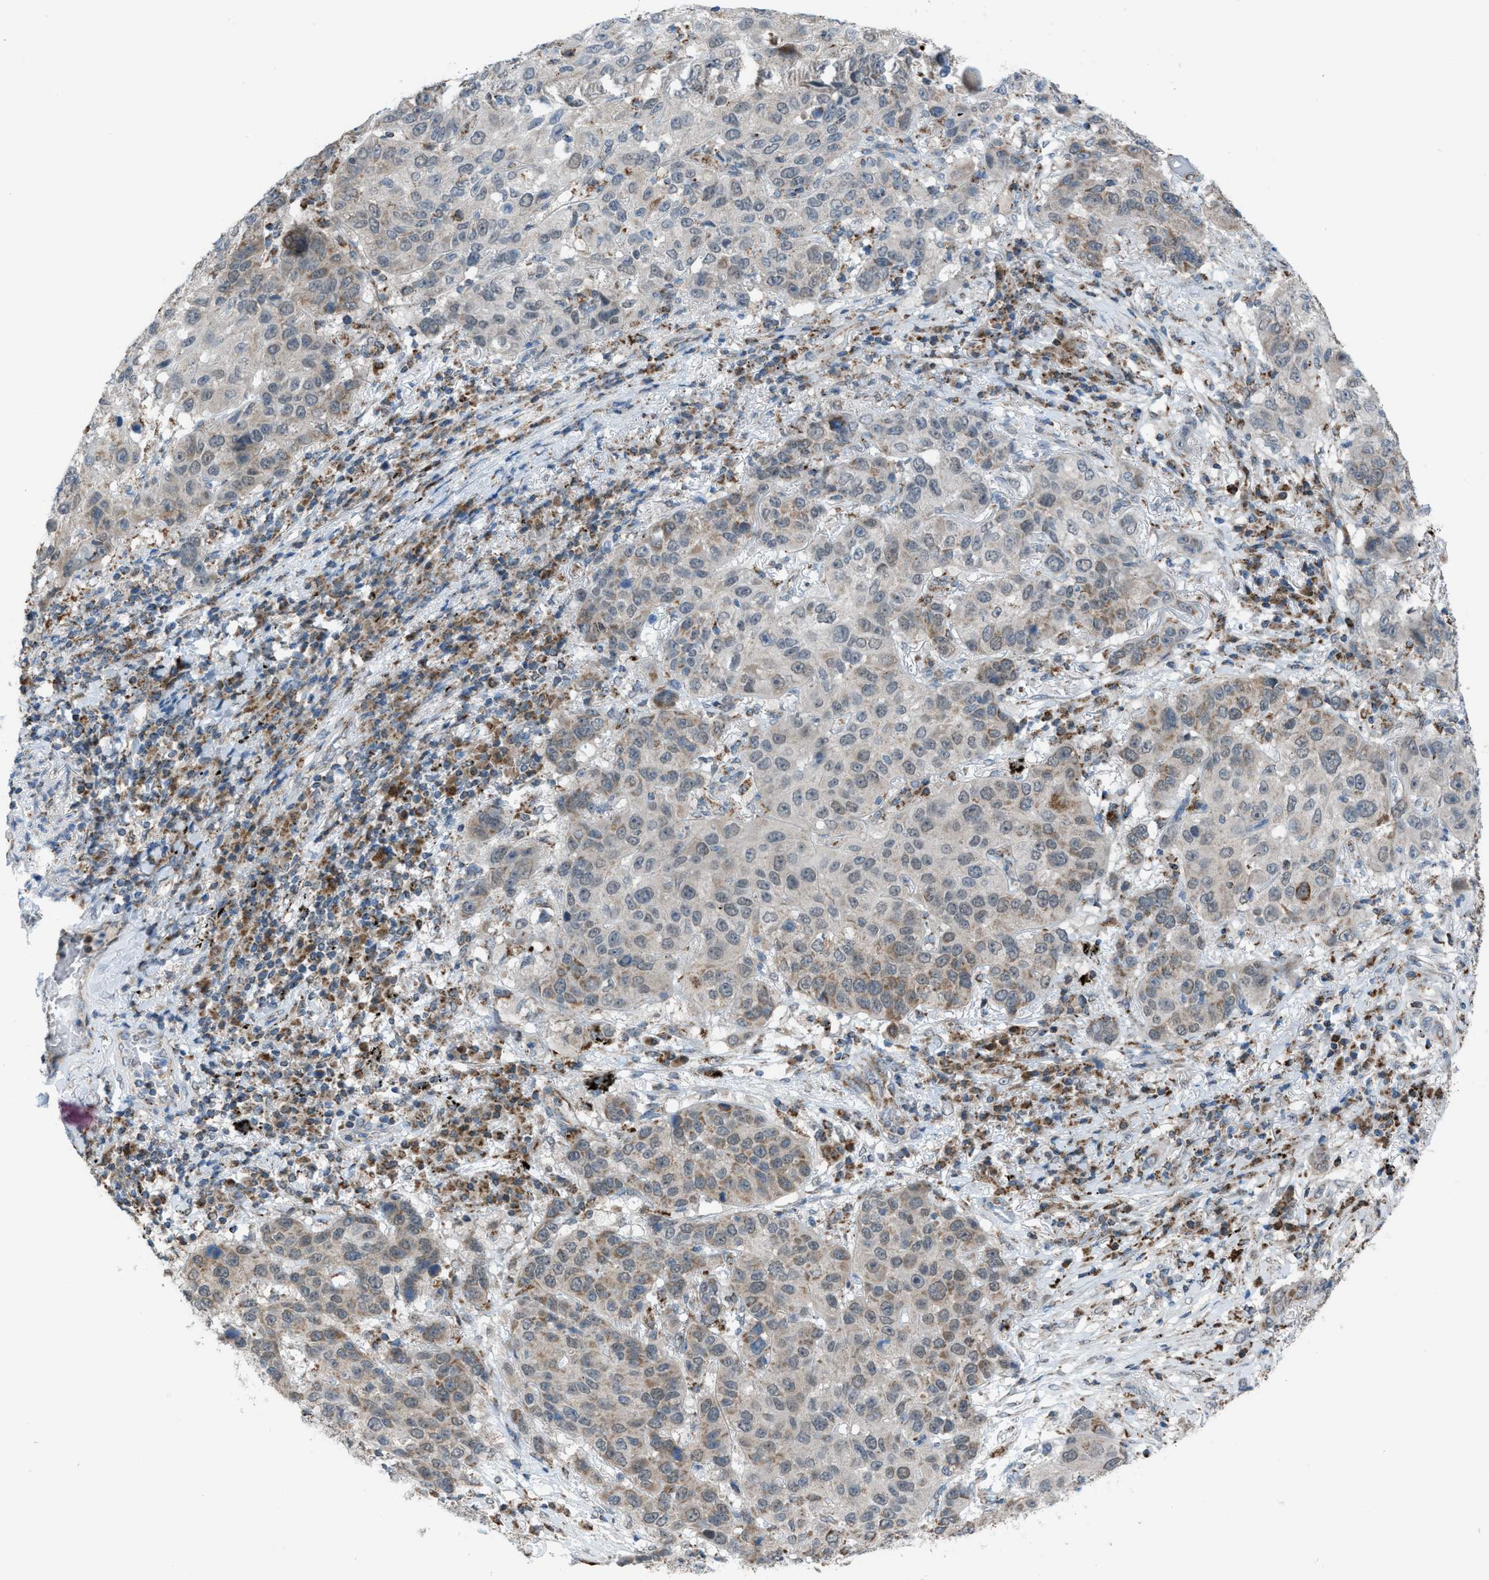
{"staining": {"intensity": "moderate", "quantity": "25%-75%", "location": "cytoplasmic/membranous"}, "tissue": "lung cancer", "cell_type": "Tumor cells", "image_type": "cancer", "snomed": [{"axis": "morphology", "description": "Squamous cell carcinoma, NOS"}, {"axis": "topography", "description": "Lung"}], "caption": "This is an image of immunohistochemistry (IHC) staining of lung squamous cell carcinoma, which shows moderate expression in the cytoplasmic/membranous of tumor cells.", "gene": "SRM", "patient": {"sex": "male", "age": 57}}